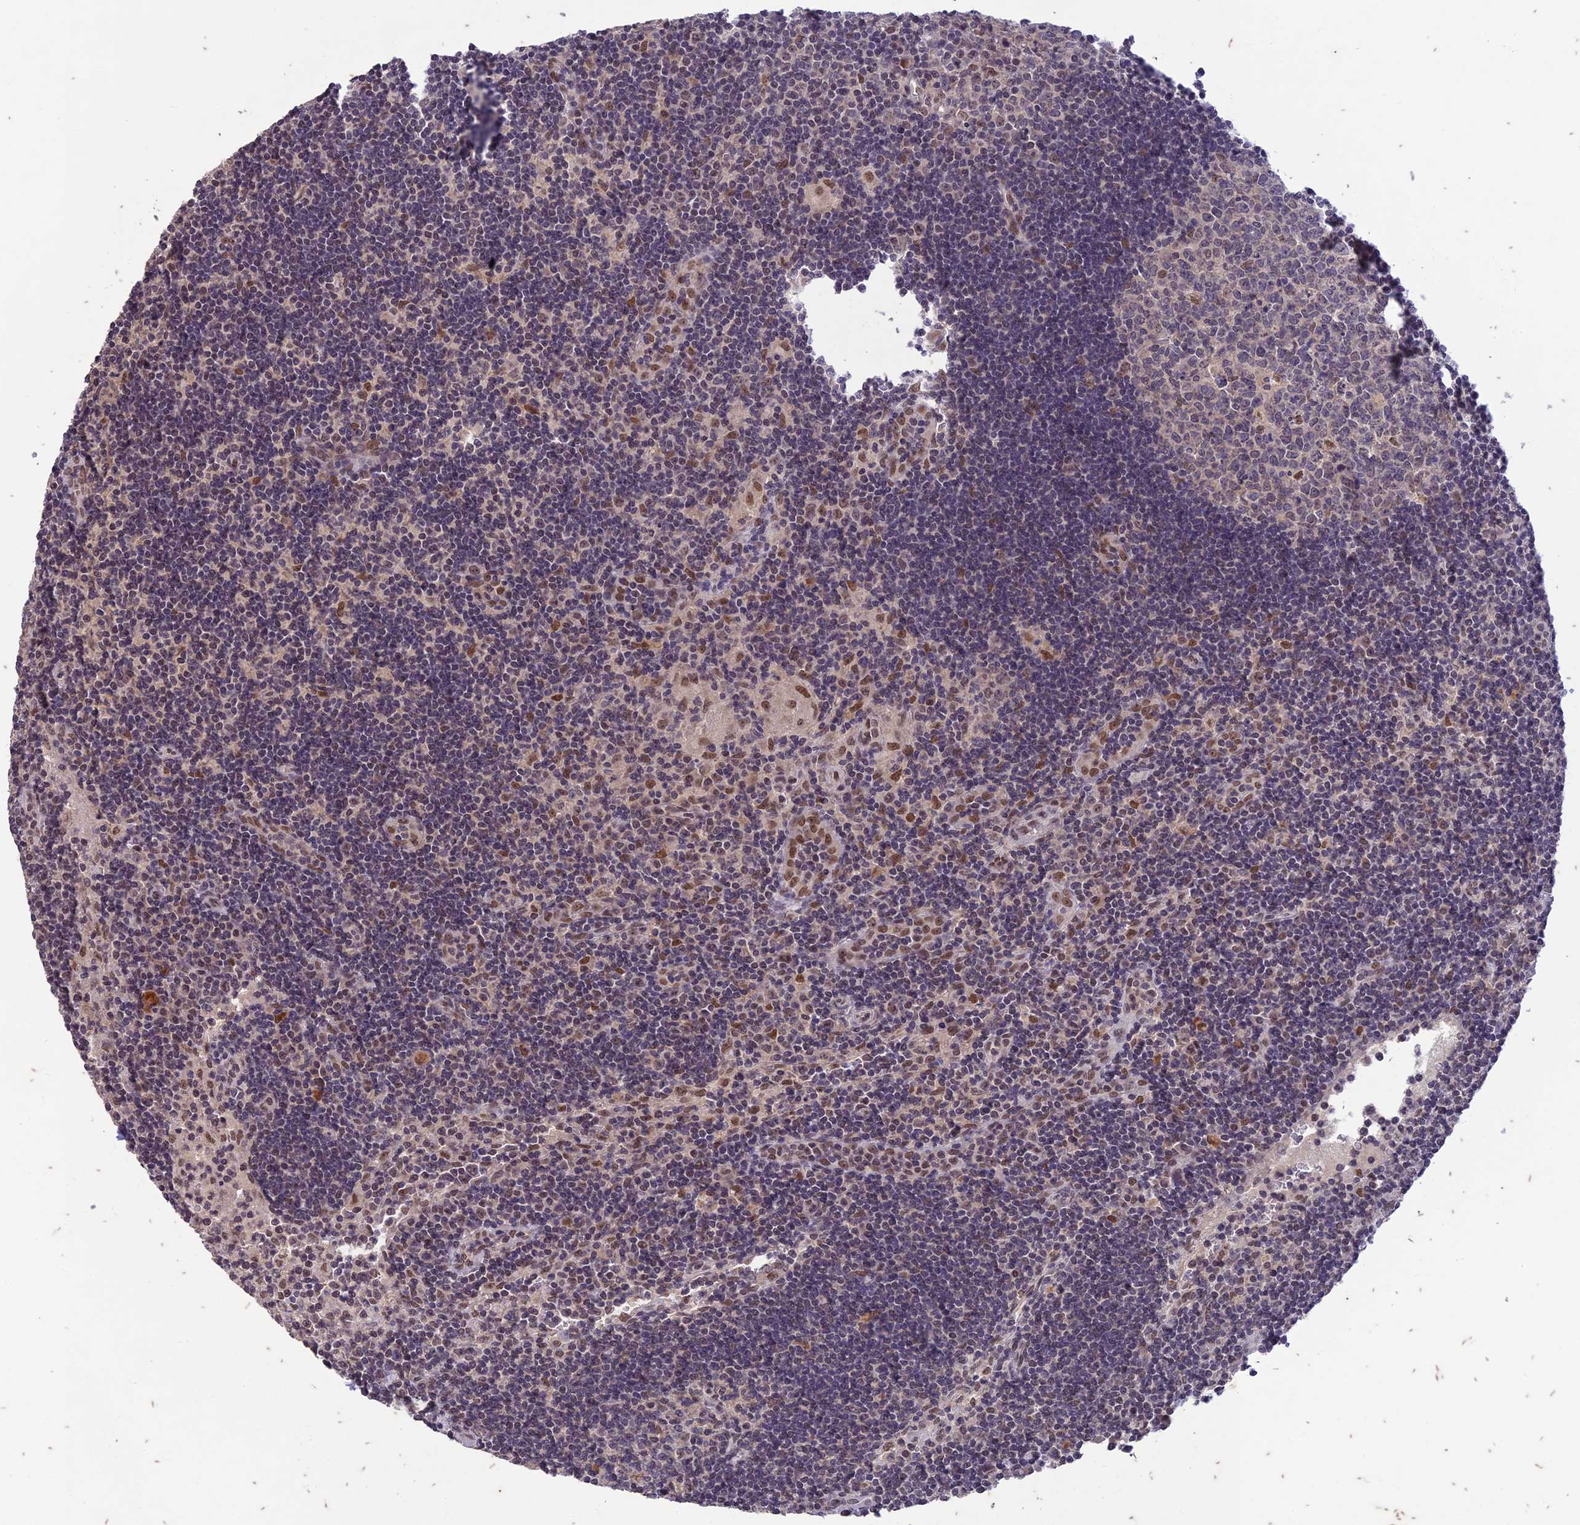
{"staining": {"intensity": "moderate", "quantity": "<25%", "location": "nuclear"}, "tissue": "lymph node", "cell_type": "Germinal center cells", "image_type": "normal", "snomed": [{"axis": "morphology", "description": "Normal tissue, NOS"}, {"axis": "topography", "description": "Lymph node"}], "caption": "Immunohistochemical staining of unremarkable lymph node exhibits <25% levels of moderate nuclear protein expression in about <25% of germinal center cells. (Brightfield microscopy of DAB IHC at high magnification).", "gene": "POP4", "patient": {"sex": "female", "age": 32}}